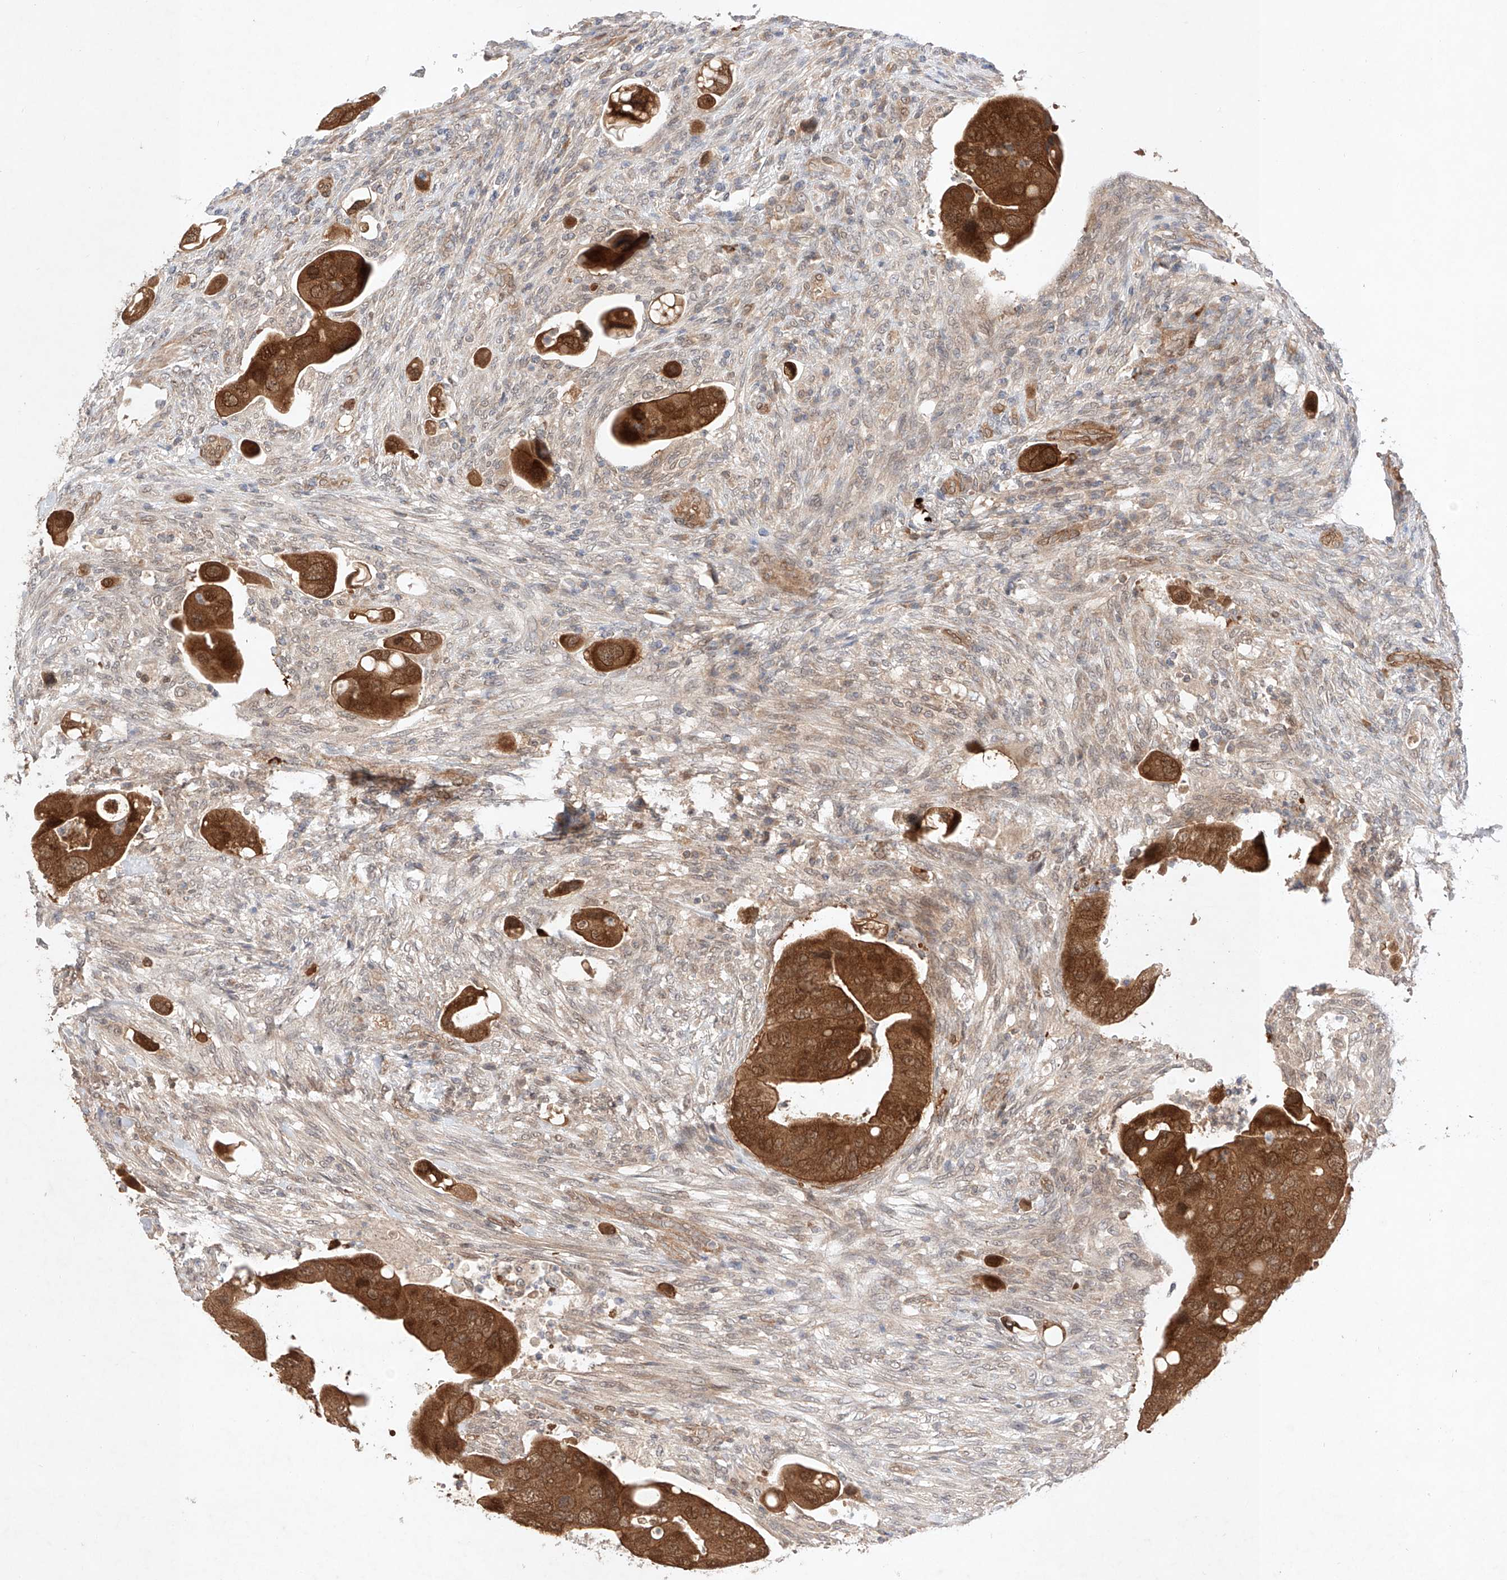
{"staining": {"intensity": "strong", "quantity": ">75%", "location": "cytoplasmic/membranous,nuclear"}, "tissue": "colorectal cancer", "cell_type": "Tumor cells", "image_type": "cancer", "snomed": [{"axis": "morphology", "description": "Adenocarcinoma, NOS"}, {"axis": "topography", "description": "Rectum"}], "caption": "Colorectal adenocarcinoma stained for a protein (brown) shows strong cytoplasmic/membranous and nuclear positive expression in about >75% of tumor cells.", "gene": "ZNF124", "patient": {"sex": "female", "age": 57}}